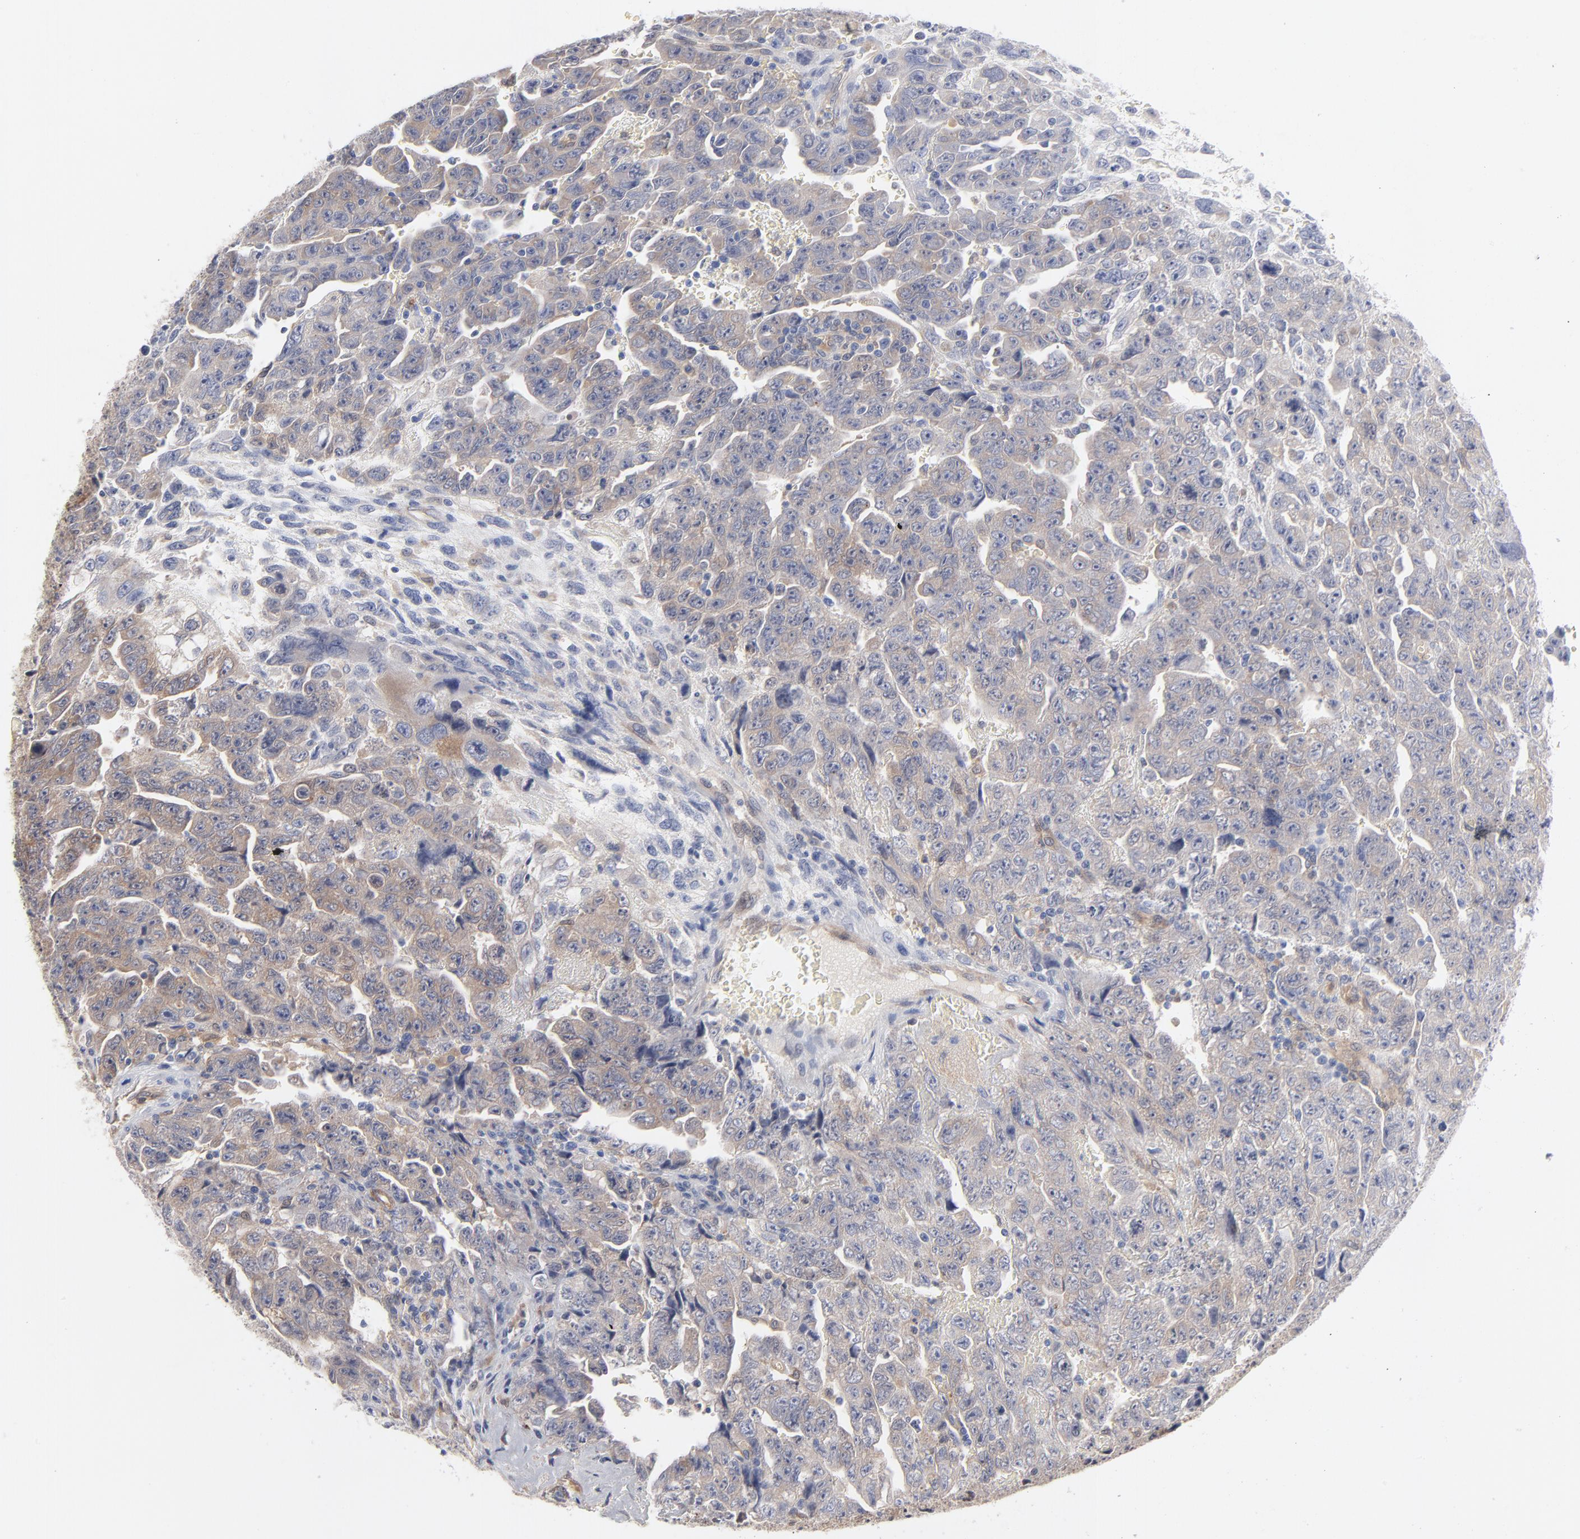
{"staining": {"intensity": "weak", "quantity": ">75%", "location": "cytoplasmic/membranous"}, "tissue": "testis cancer", "cell_type": "Tumor cells", "image_type": "cancer", "snomed": [{"axis": "morphology", "description": "Carcinoma, Embryonal, NOS"}, {"axis": "topography", "description": "Testis"}], "caption": "Immunohistochemistry image of neoplastic tissue: testis cancer (embryonal carcinoma) stained using immunohistochemistry (IHC) exhibits low levels of weak protein expression localized specifically in the cytoplasmic/membranous of tumor cells, appearing as a cytoplasmic/membranous brown color.", "gene": "ARRB1", "patient": {"sex": "male", "age": 28}}